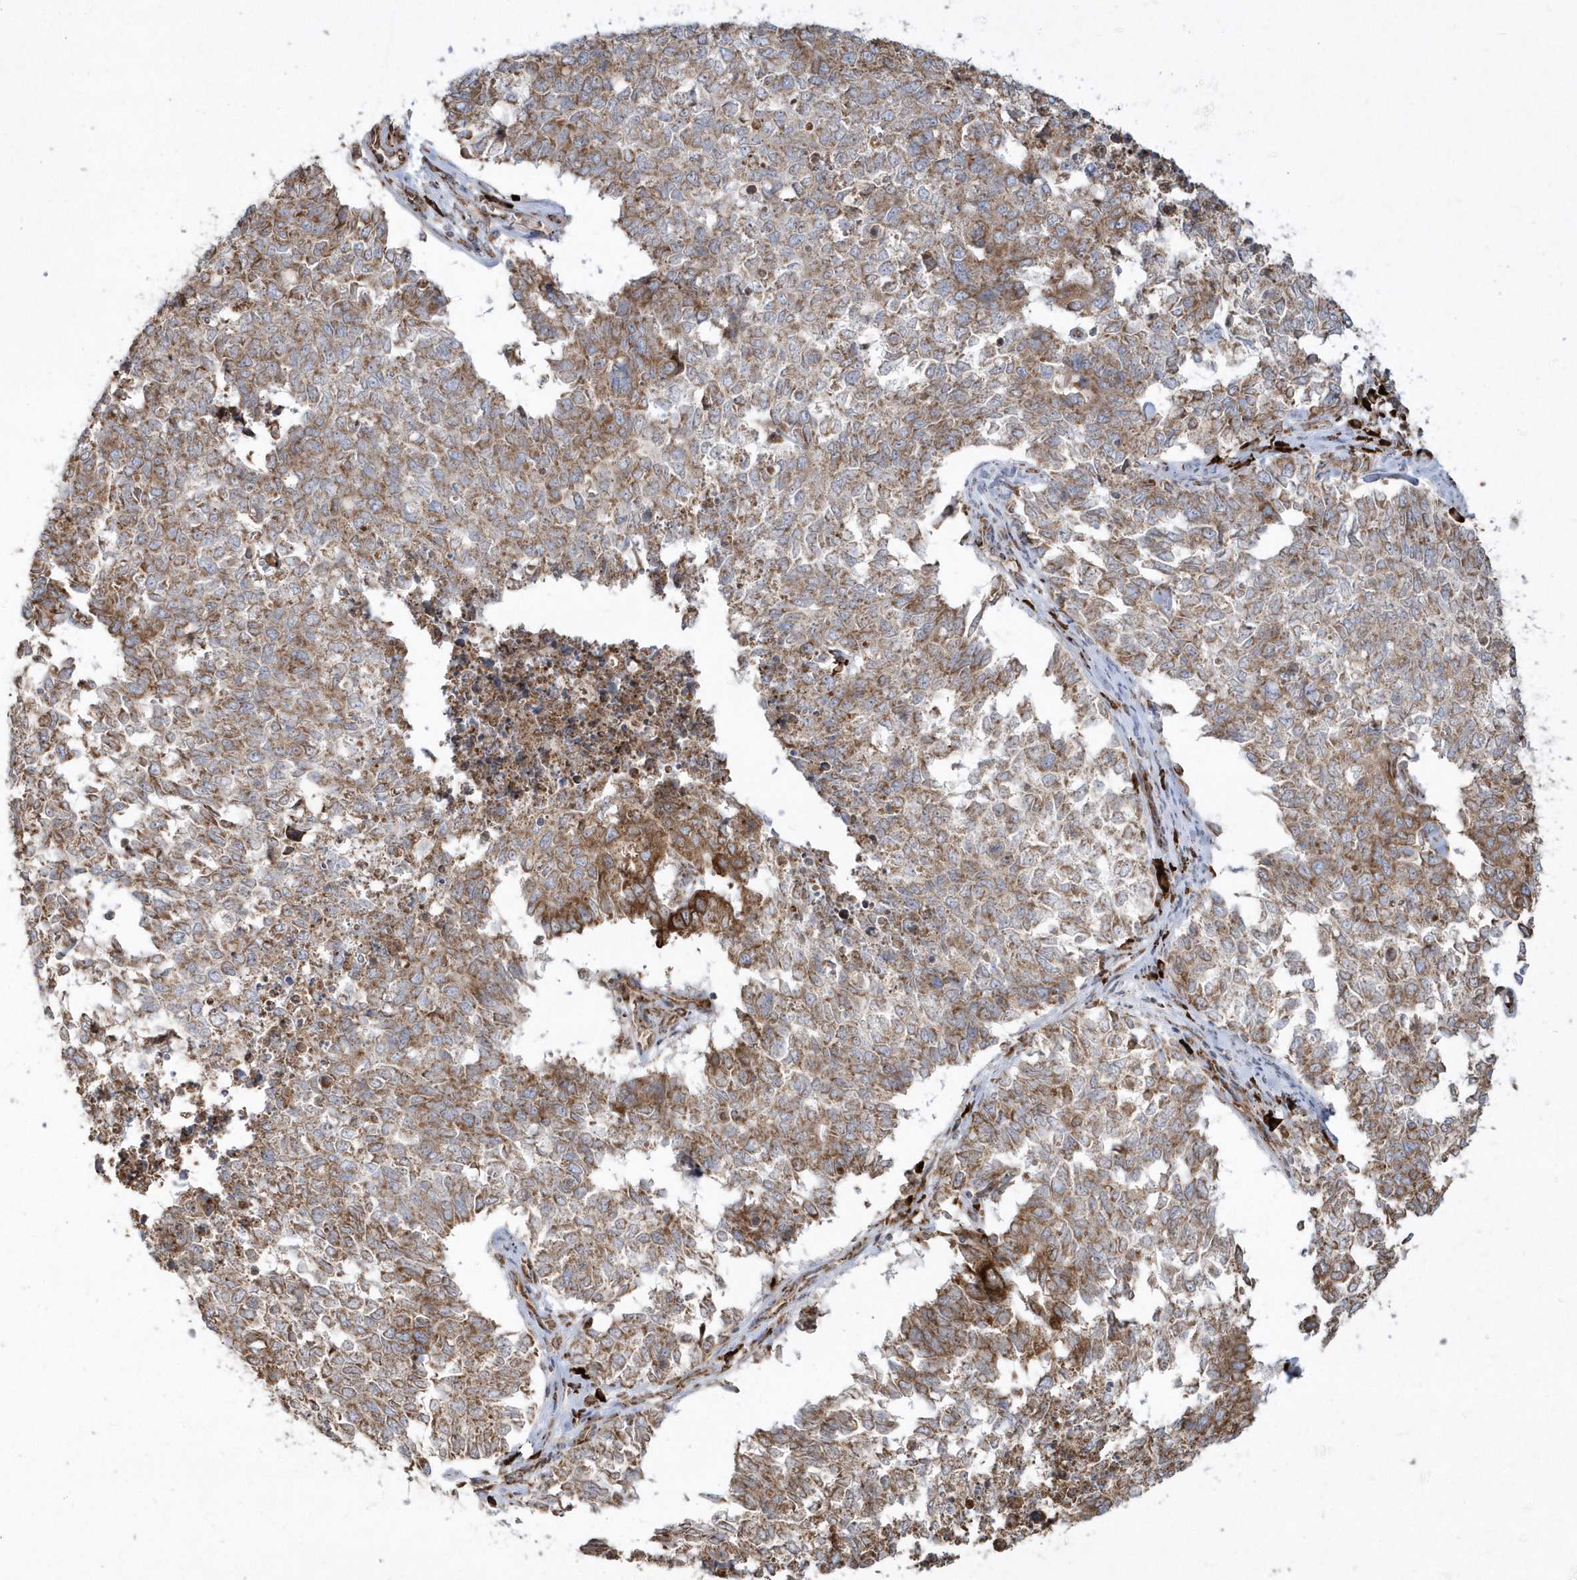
{"staining": {"intensity": "moderate", "quantity": ">75%", "location": "cytoplasmic/membranous"}, "tissue": "cervical cancer", "cell_type": "Tumor cells", "image_type": "cancer", "snomed": [{"axis": "morphology", "description": "Squamous cell carcinoma, NOS"}, {"axis": "topography", "description": "Cervix"}], "caption": "Tumor cells show medium levels of moderate cytoplasmic/membranous staining in approximately >75% of cells in cervical cancer (squamous cell carcinoma).", "gene": "SH3BP2", "patient": {"sex": "female", "age": 63}}